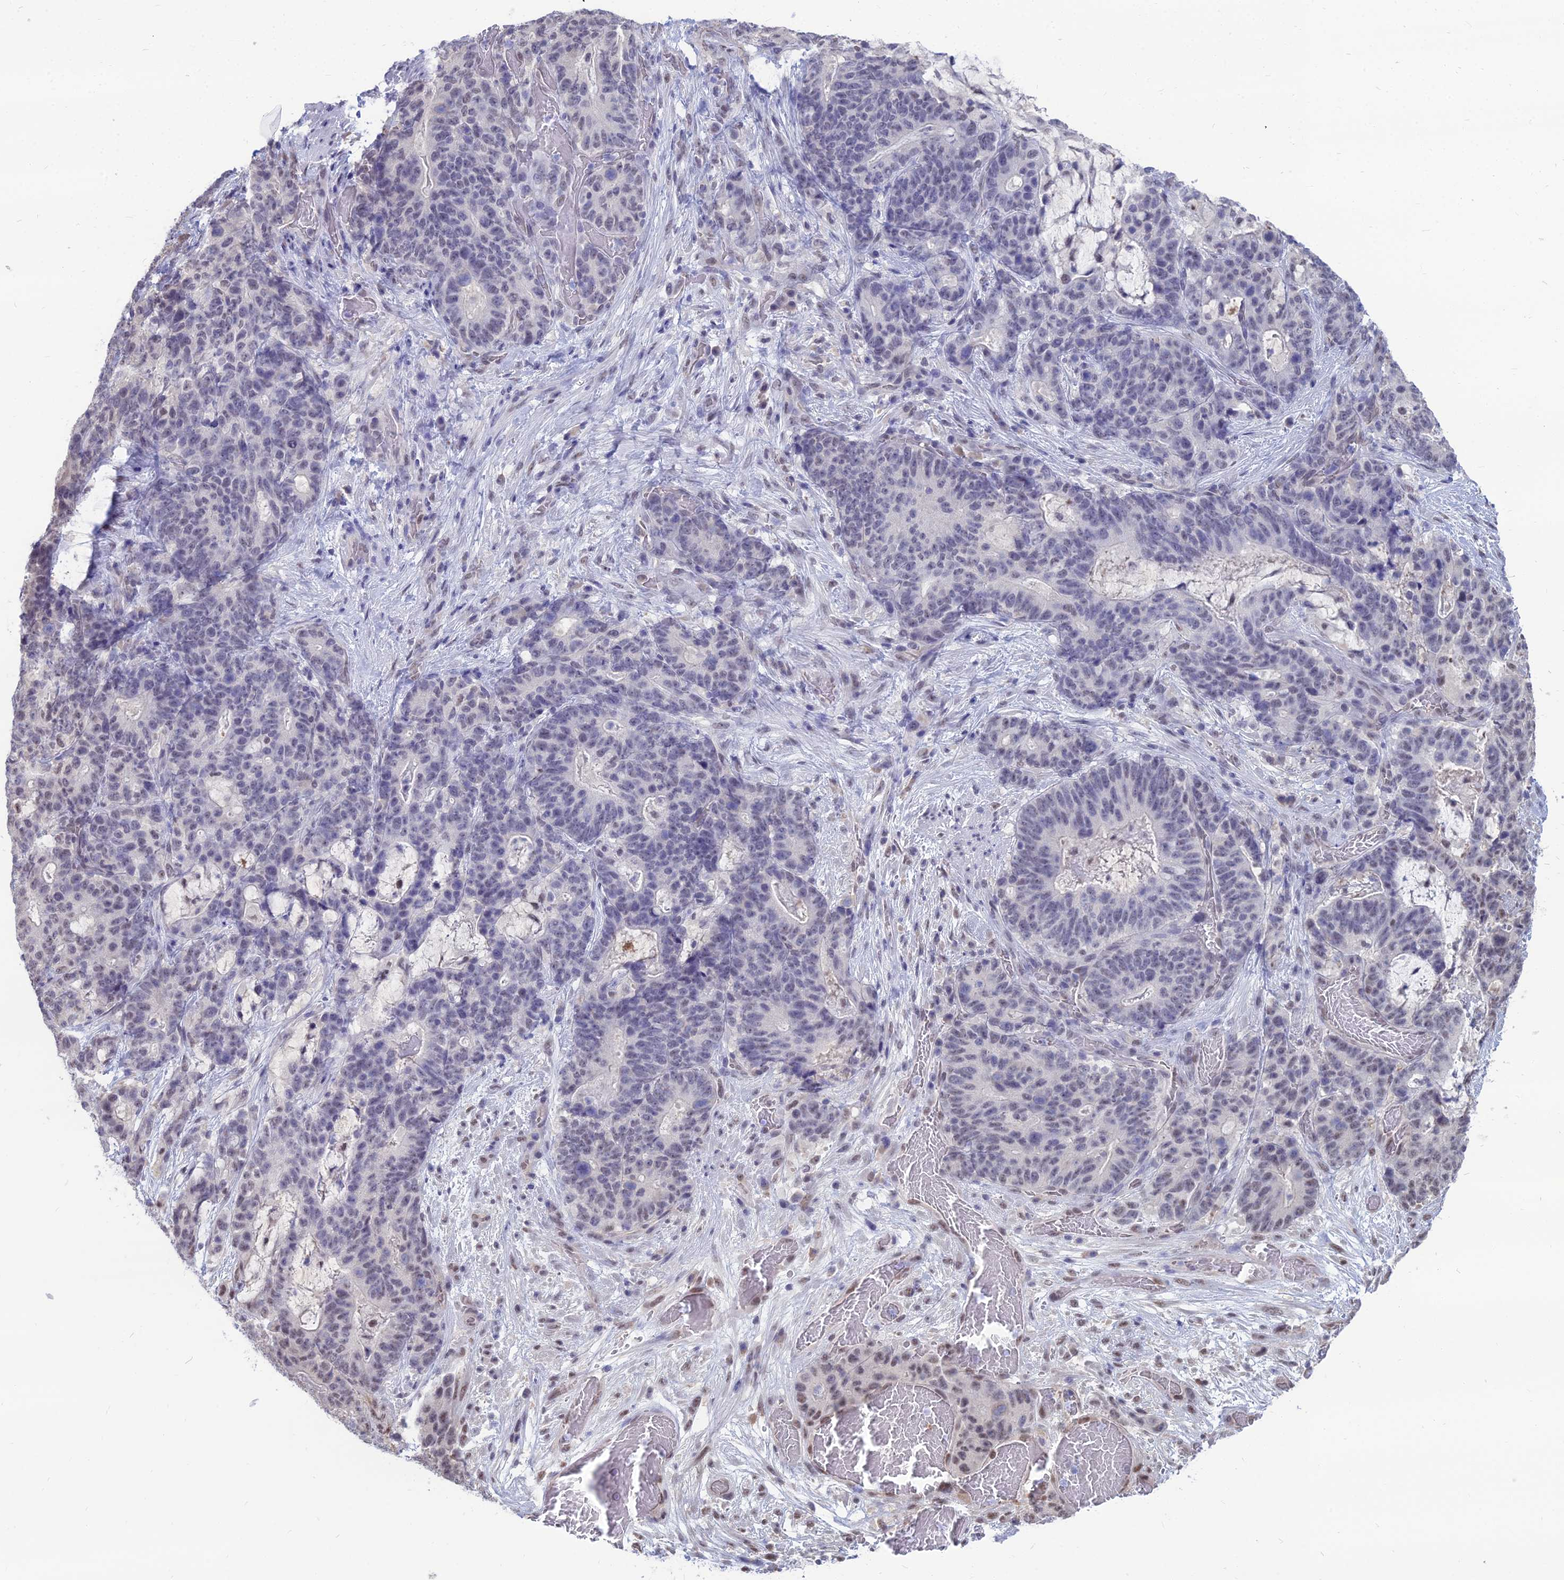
{"staining": {"intensity": "weak", "quantity": "<25%", "location": "nuclear"}, "tissue": "stomach cancer", "cell_type": "Tumor cells", "image_type": "cancer", "snomed": [{"axis": "morphology", "description": "Normal tissue, NOS"}, {"axis": "morphology", "description": "Adenocarcinoma, NOS"}, {"axis": "topography", "description": "Stomach"}], "caption": "This micrograph is of stomach cancer (adenocarcinoma) stained with immunohistochemistry (IHC) to label a protein in brown with the nuclei are counter-stained blue. There is no positivity in tumor cells.", "gene": "SRSF7", "patient": {"sex": "female", "age": 64}}